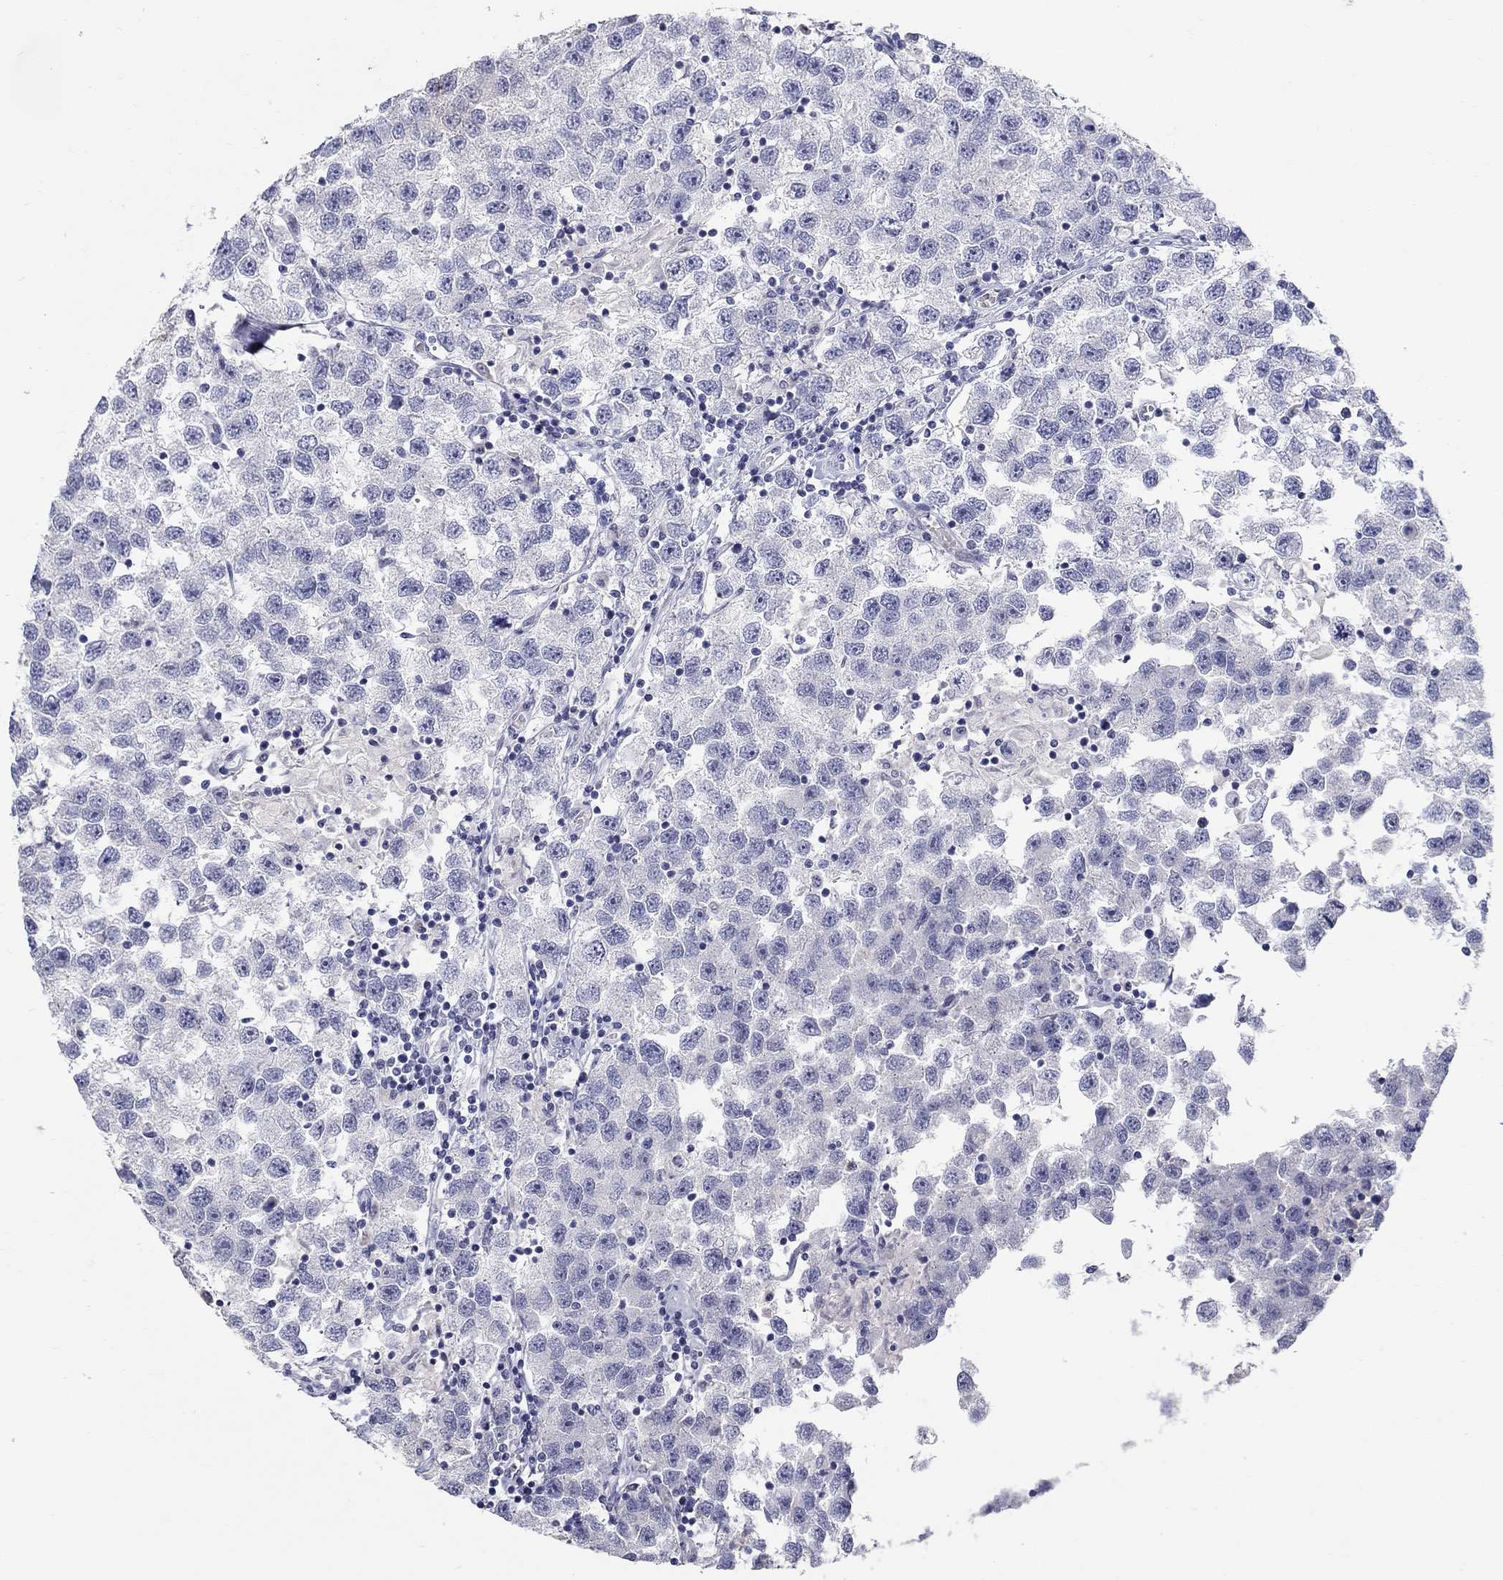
{"staining": {"intensity": "negative", "quantity": "none", "location": "none"}, "tissue": "testis cancer", "cell_type": "Tumor cells", "image_type": "cancer", "snomed": [{"axis": "morphology", "description": "Seminoma, NOS"}, {"axis": "topography", "description": "Testis"}], "caption": "Testis cancer (seminoma) stained for a protein using immunohistochemistry demonstrates no expression tumor cells.", "gene": "HMX2", "patient": {"sex": "male", "age": 26}}